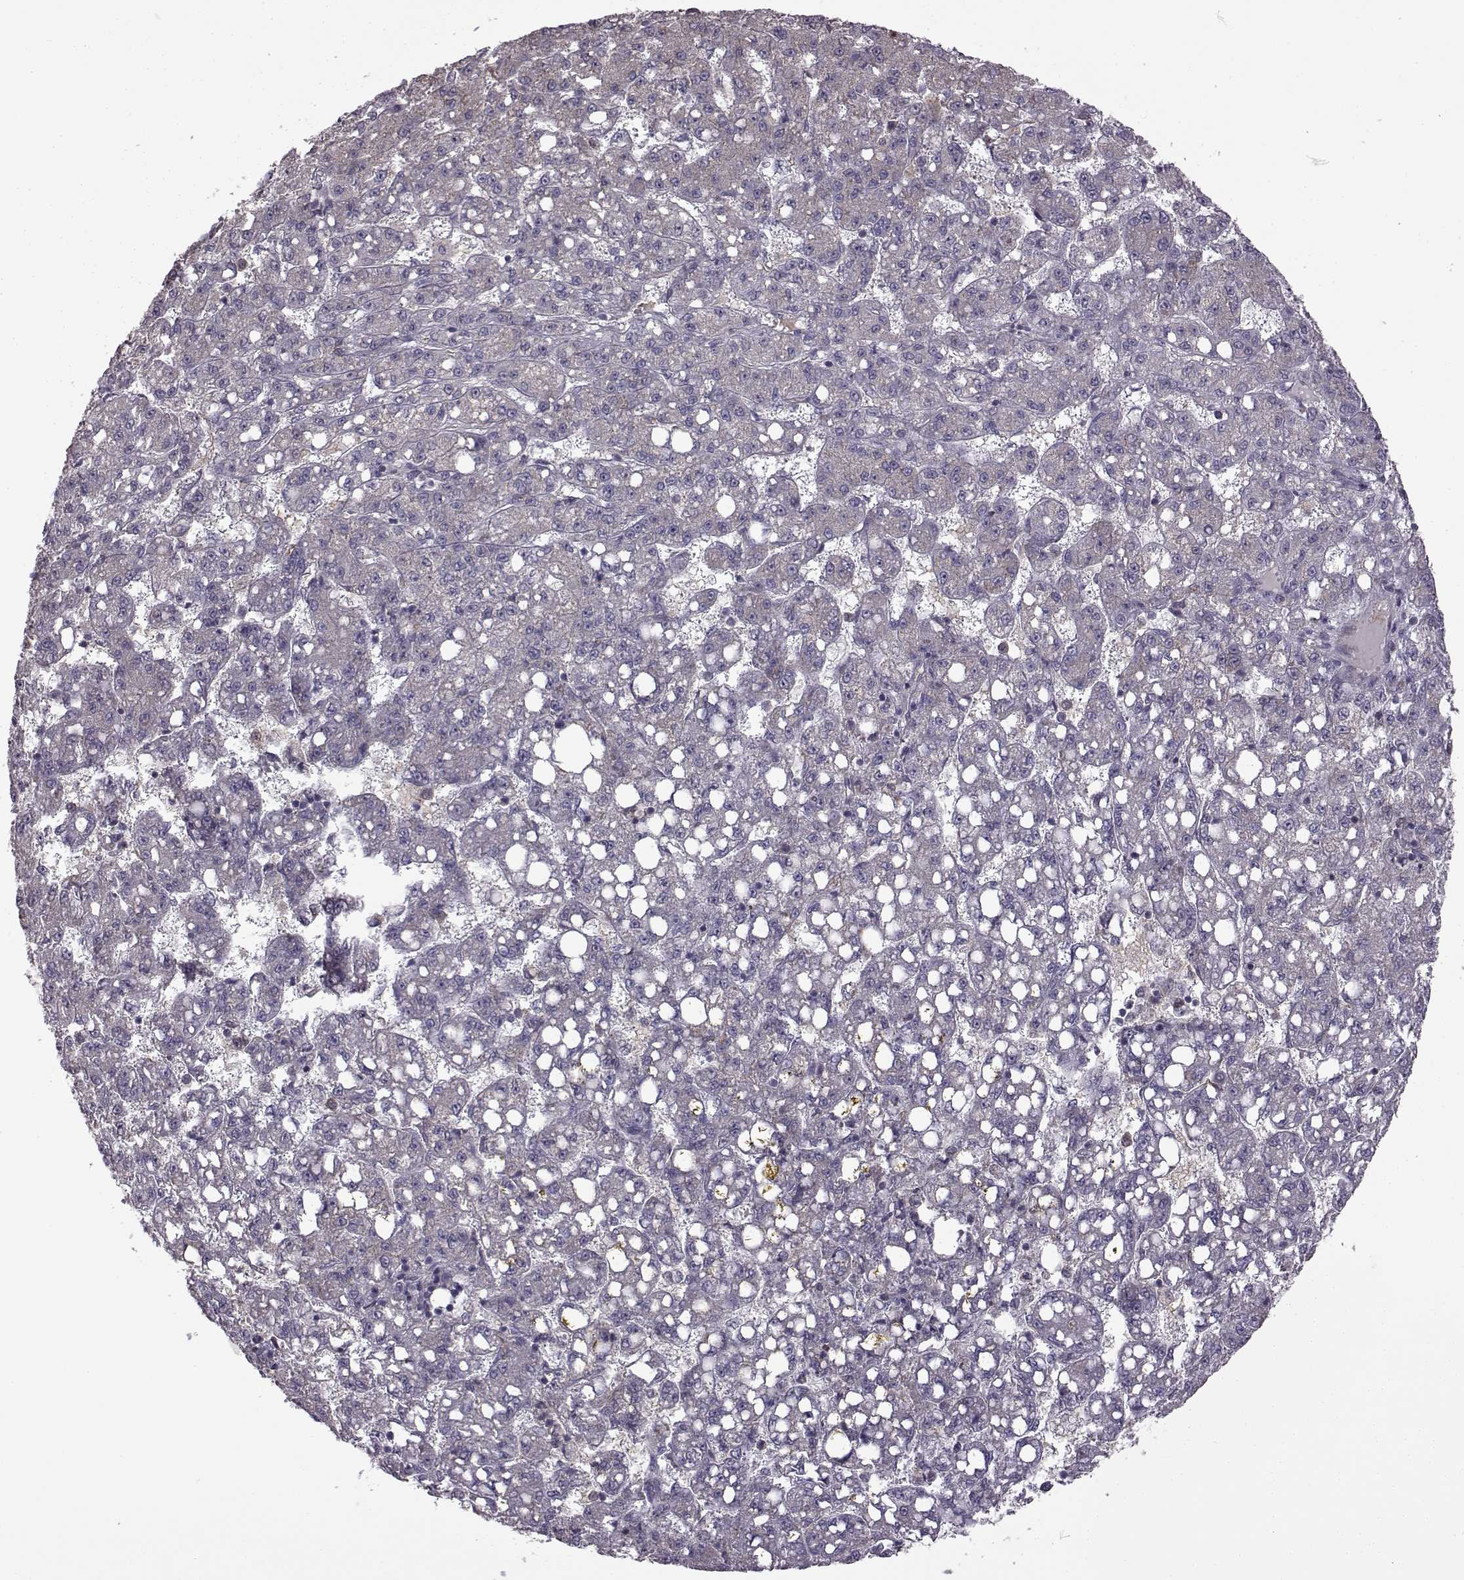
{"staining": {"intensity": "negative", "quantity": "none", "location": "none"}, "tissue": "liver cancer", "cell_type": "Tumor cells", "image_type": "cancer", "snomed": [{"axis": "morphology", "description": "Carcinoma, Hepatocellular, NOS"}, {"axis": "topography", "description": "Liver"}], "caption": "Immunohistochemistry (IHC) photomicrograph of liver hepatocellular carcinoma stained for a protein (brown), which exhibits no staining in tumor cells.", "gene": "B3GNT6", "patient": {"sex": "female", "age": 65}}